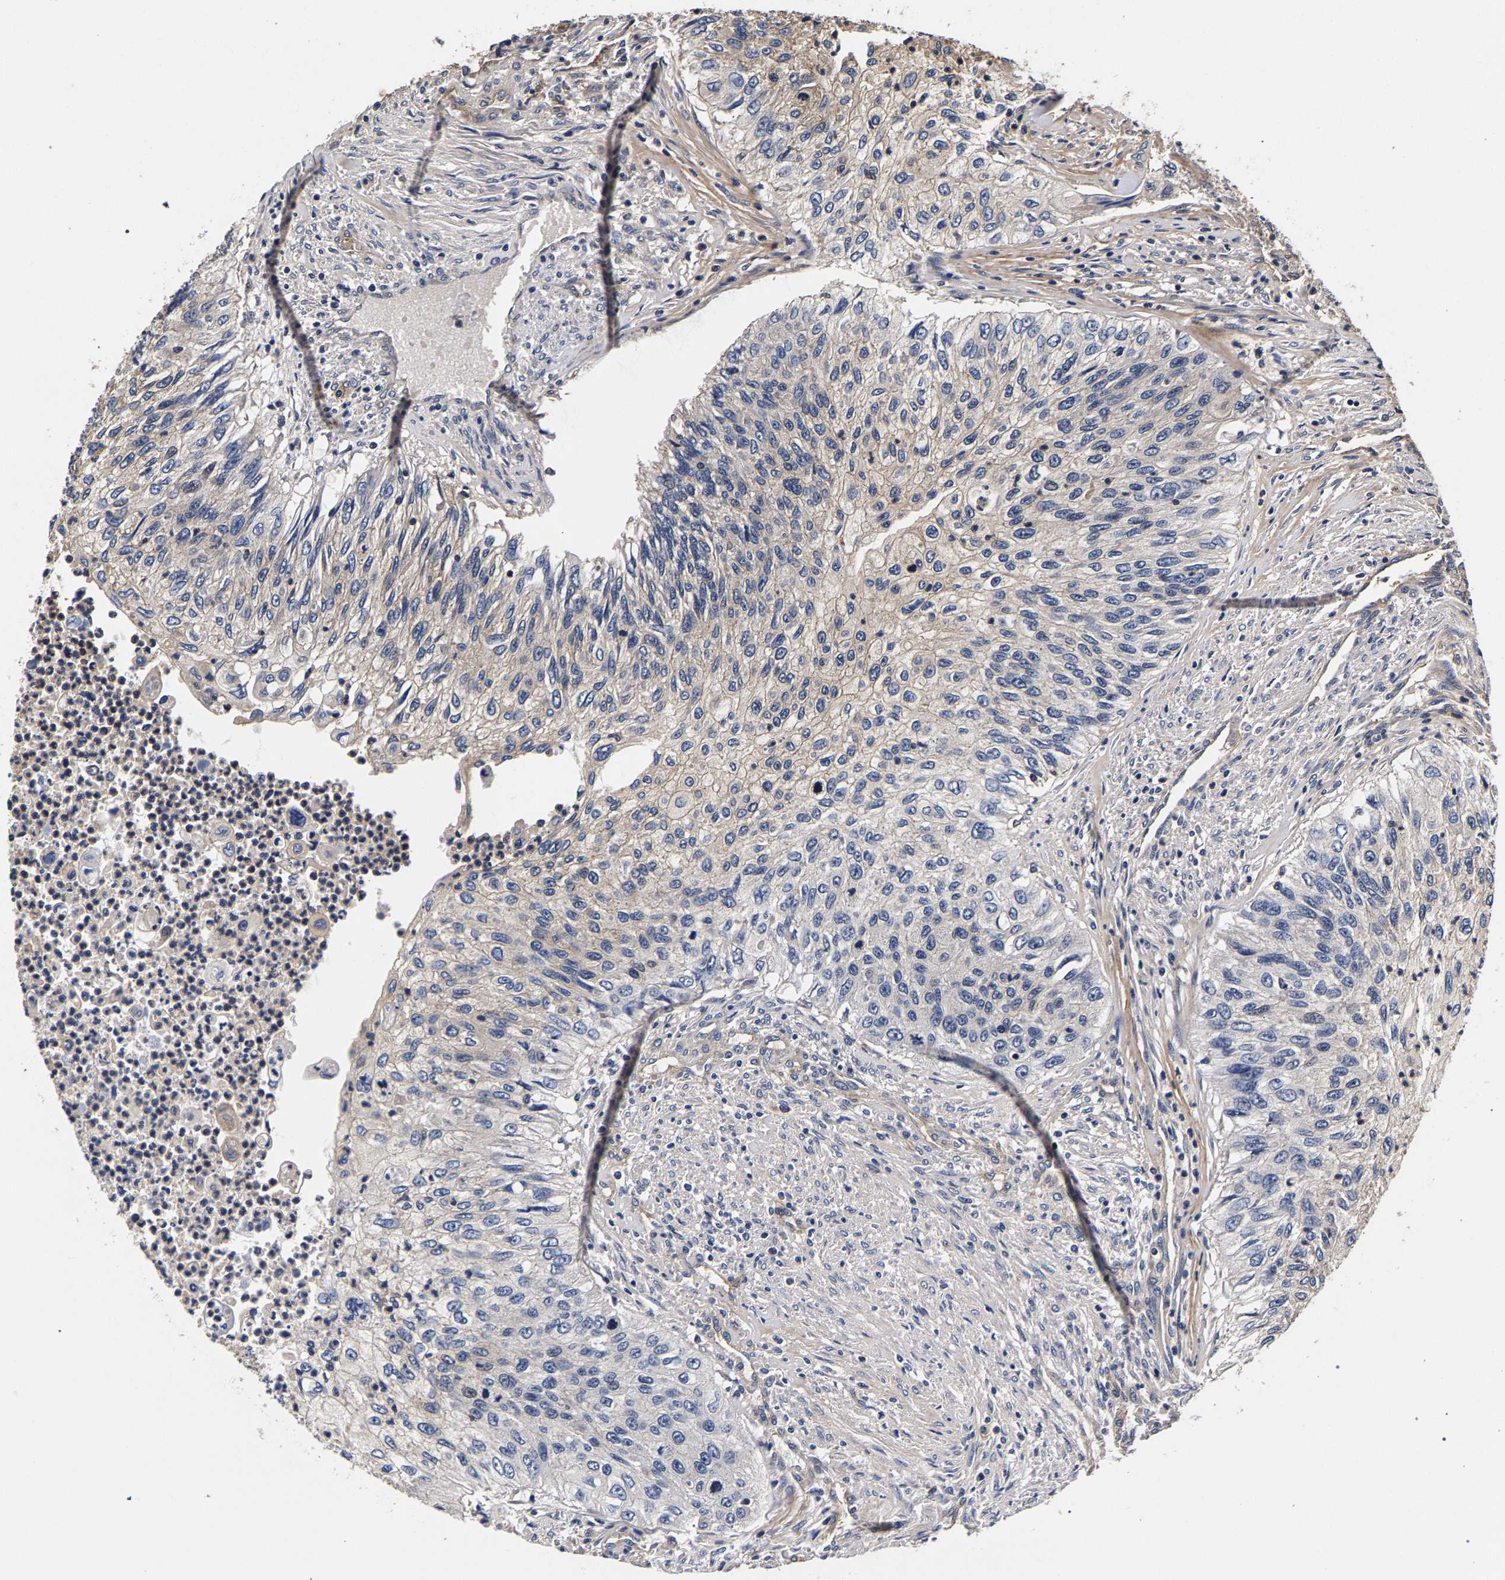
{"staining": {"intensity": "weak", "quantity": "<25%", "location": "cytoplasmic/membranous"}, "tissue": "urothelial cancer", "cell_type": "Tumor cells", "image_type": "cancer", "snomed": [{"axis": "morphology", "description": "Urothelial carcinoma, High grade"}, {"axis": "topography", "description": "Urinary bladder"}], "caption": "Photomicrograph shows no significant protein positivity in tumor cells of high-grade urothelial carcinoma. Nuclei are stained in blue.", "gene": "MARCHF7", "patient": {"sex": "female", "age": 60}}